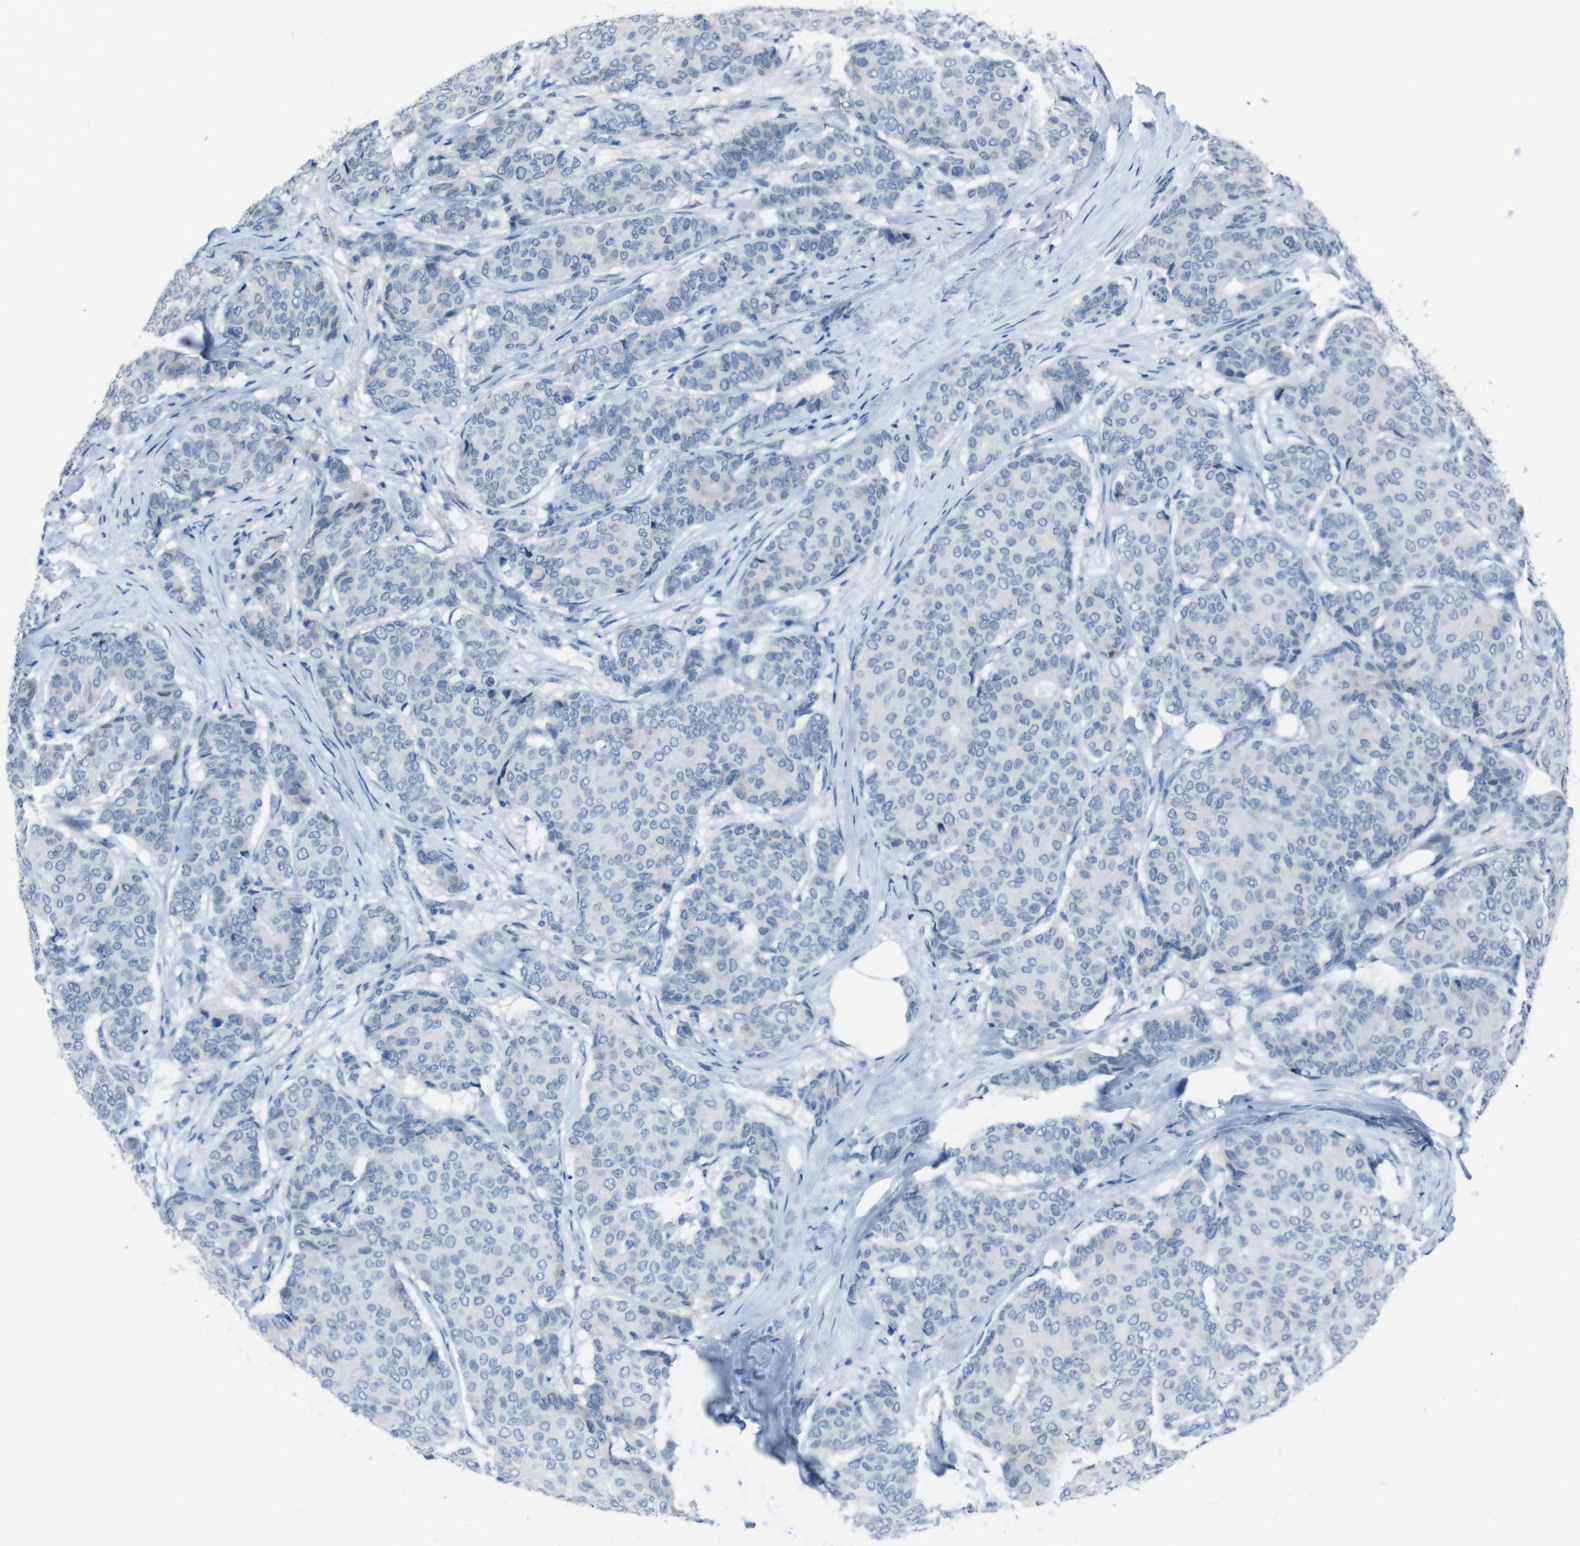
{"staining": {"intensity": "negative", "quantity": "none", "location": "none"}, "tissue": "breast cancer", "cell_type": "Tumor cells", "image_type": "cancer", "snomed": [{"axis": "morphology", "description": "Duct carcinoma"}, {"axis": "topography", "description": "Breast"}], "caption": "A micrograph of human breast cancer (infiltrating ductal carcinoma) is negative for staining in tumor cells. (DAB (3,3'-diaminobenzidine) immunohistochemistry, high magnification).", "gene": "CDHR2", "patient": {"sex": "female", "age": 75}}